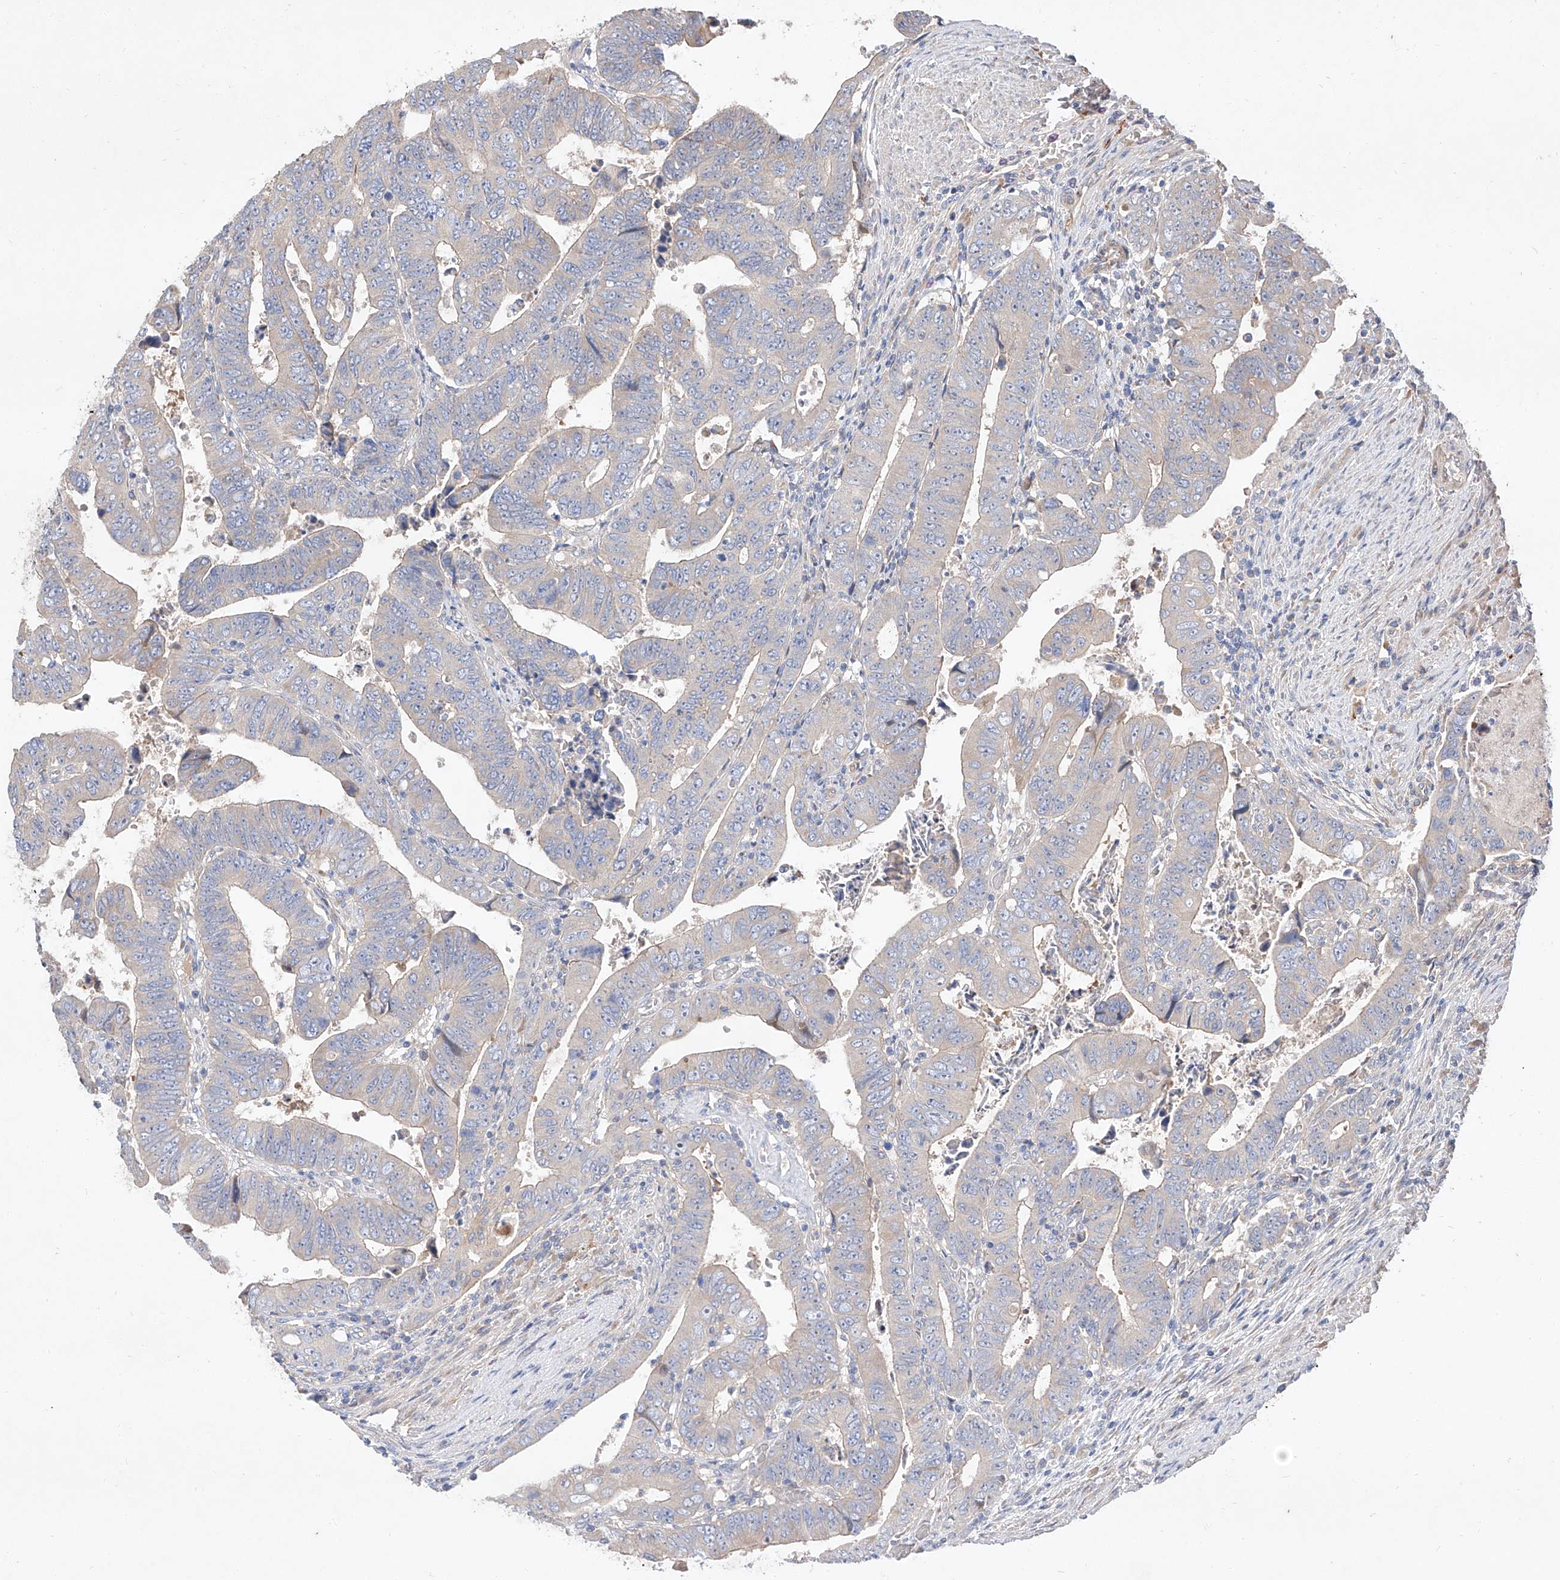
{"staining": {"intensity": "negative", "quantity": "none", "location": "none"}, "tissue": "colorectal cancer", "cell_type": "Tumor cells", "image_type": "cancer", "snomed": [{"axis": "morphology", "description": "Normal tissue, NOS"}, {"axis": "morphology", "description": "Adenocarcinoma, NOS"}, {"axis": "topography", "description": "Rectum"}], "caption": "Immunohistochemical staining of human colorectal adenocarcinoma demonstrates no significant expression in tumor cells. (IHC, brightfield microscopy, high magnification).", "gene": "DIRAS3", "patient": {"sex": "female", "age": 65}}